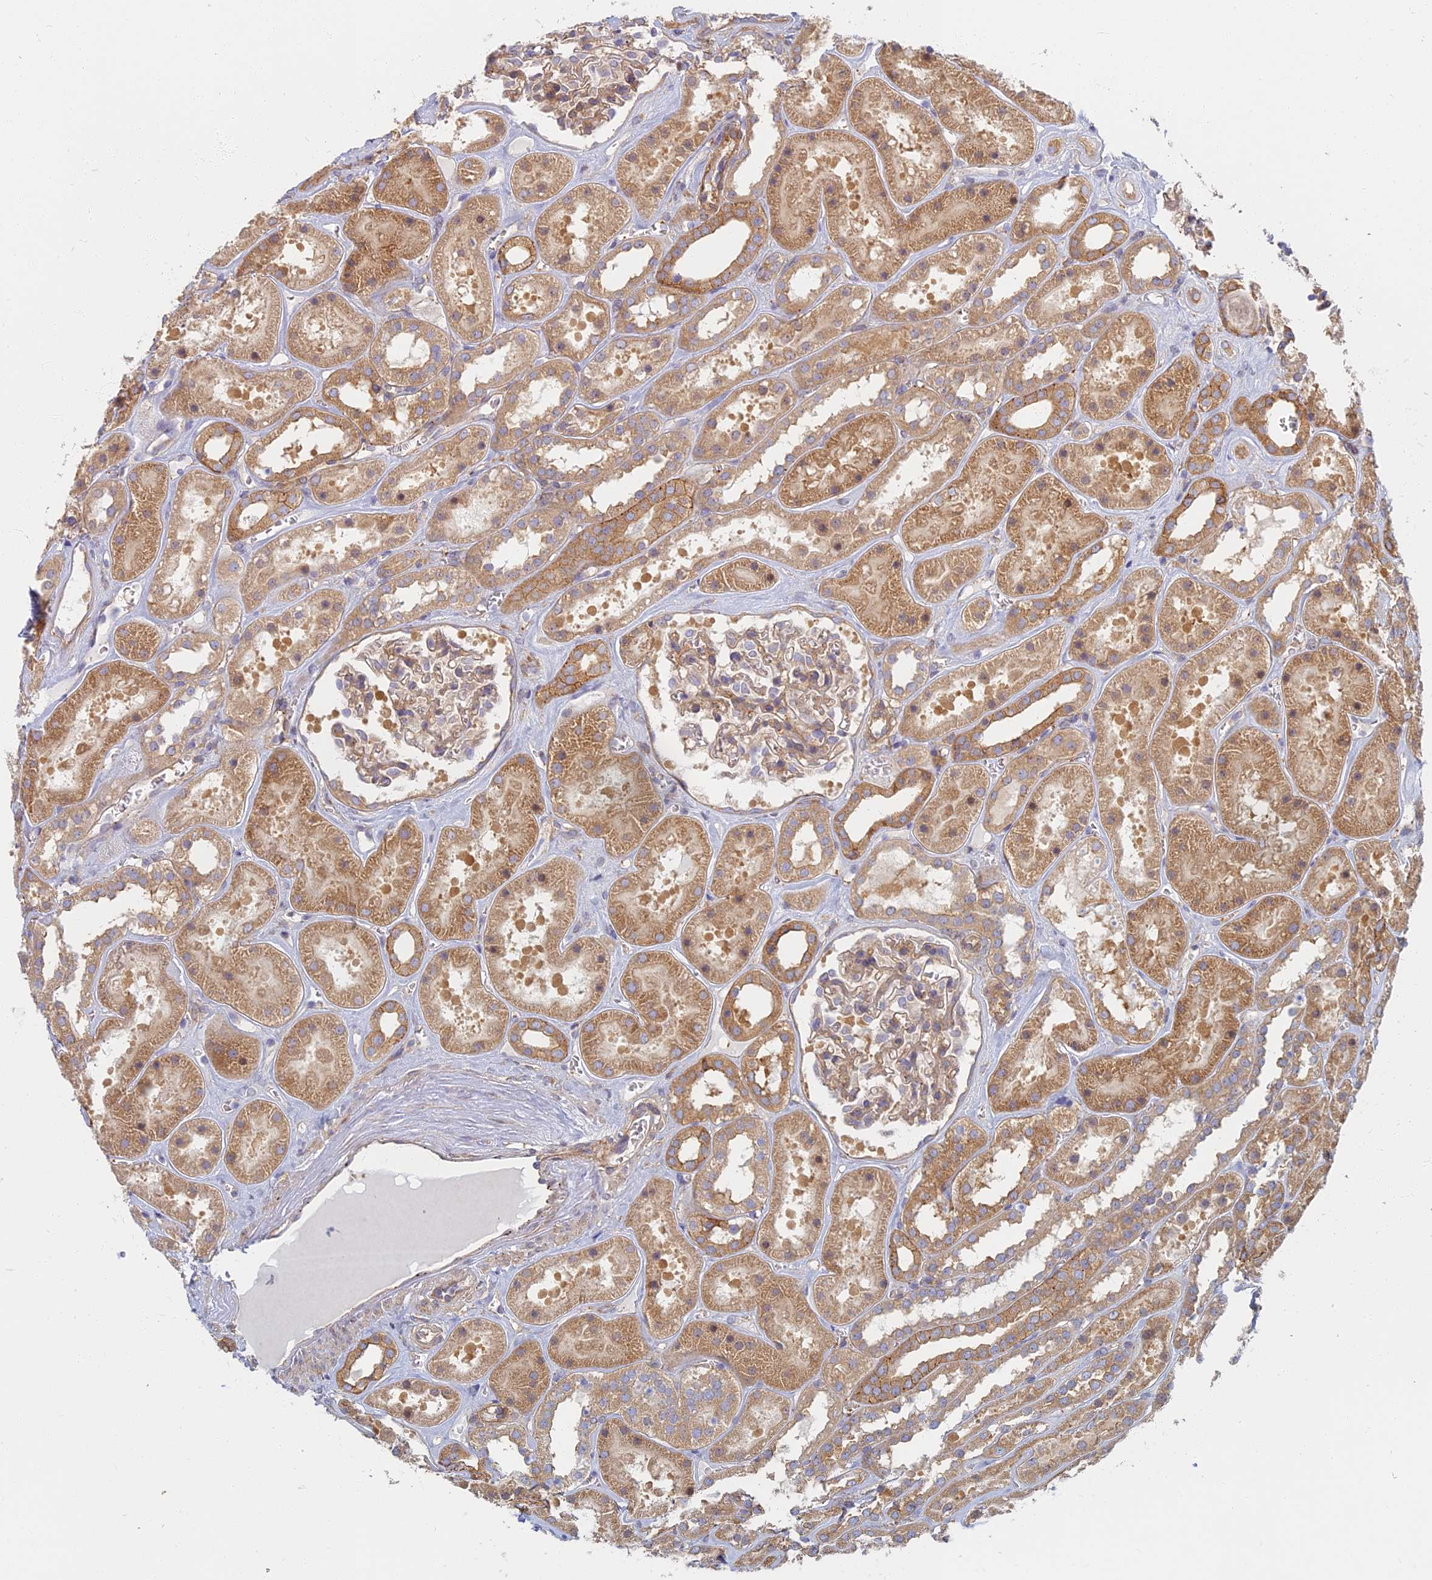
{"staining": {"intensity": "moderate", "quantity": "25%-75%", "location": "cytoplasmic/membranous"}, "tissue": "kidney", "cell_type": "Cells in glomeruli", "image_type": "normal", "snomed": [{"axis": "morphology", "description": "Normal tissue, NOS"}, {"axis": "topography", "description": "Kidney"}], "caption": "A medium amount of moderate cytoplasmic/membranous staining is identified in approximately 25%-75% of cells in glomeruli in normal kidney. (DAB IHC, brown staining for protein, blue staining for nuclei).", "gene": "RBSN", "patient": {"sex": "female", "age": 41}}